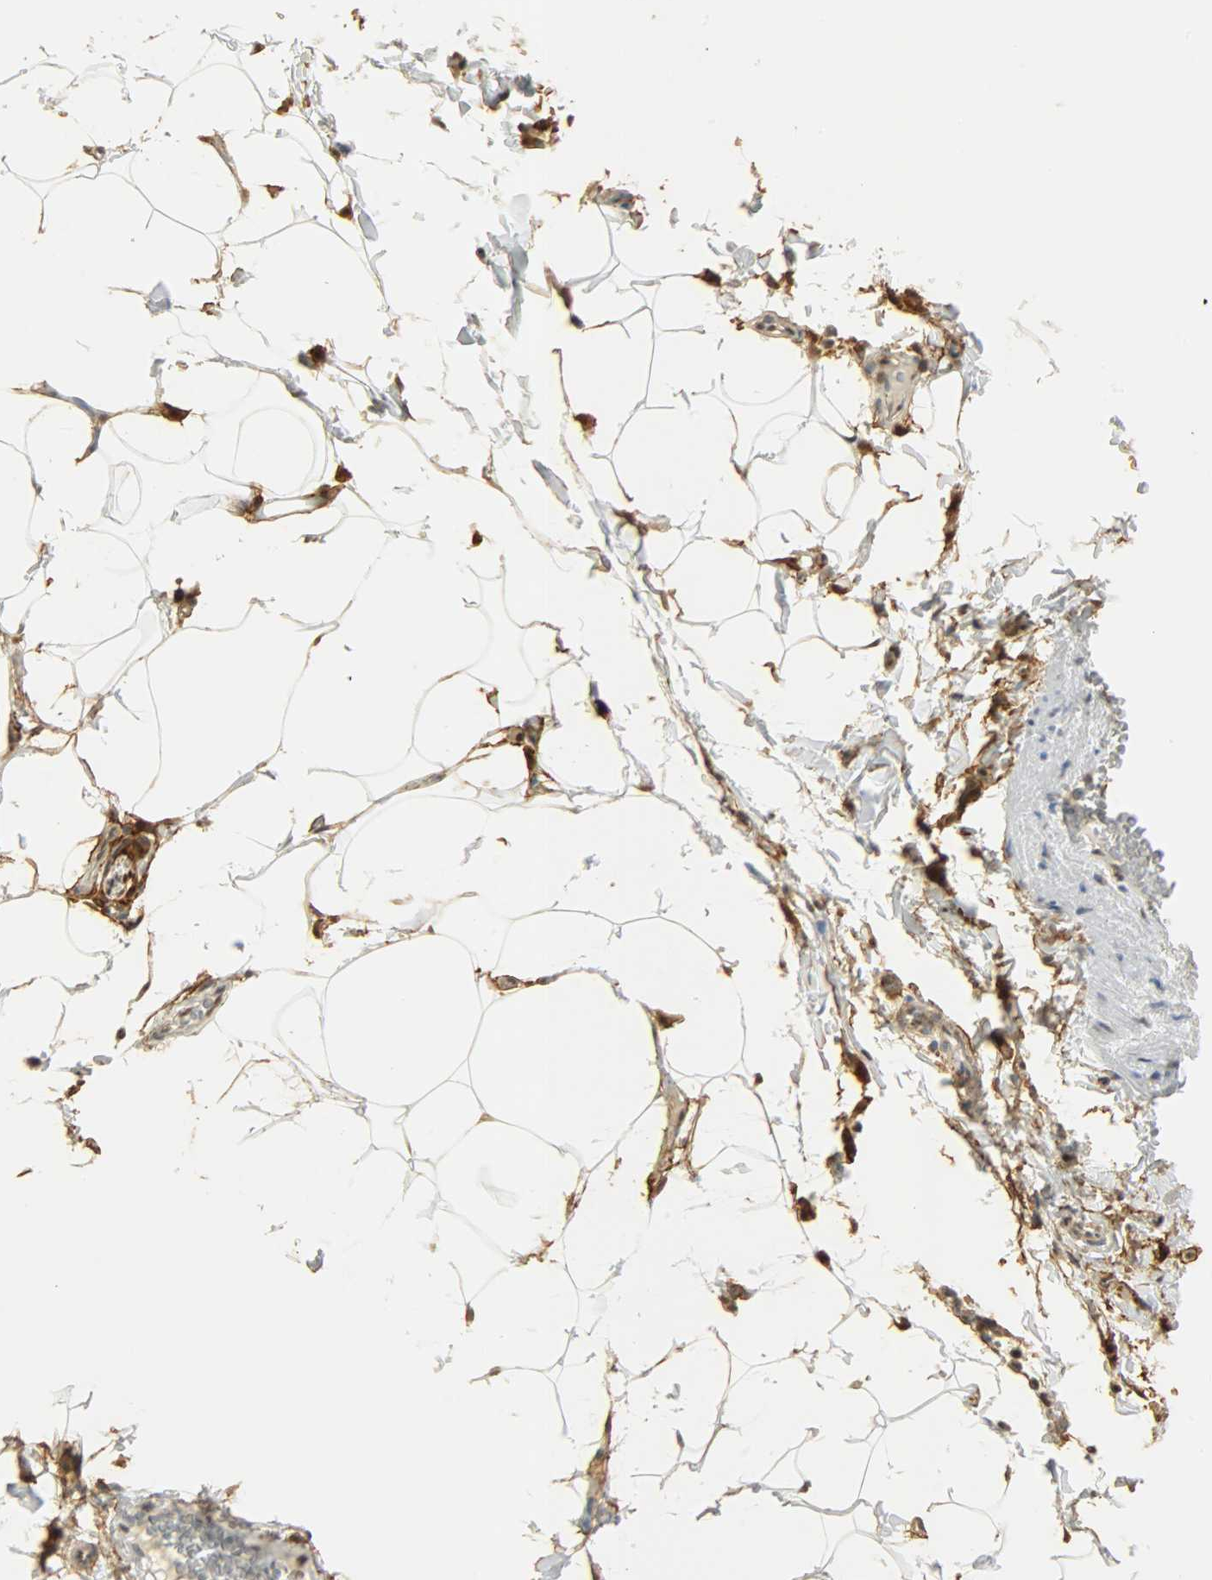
{"staining": {"intensity": "strong", "quantity": ">75%", "location": "nuclear"}, "tissue": "adipose tissue", "cell_type": "Adipocytes", "image_type": "normal", "snomed": [{"axis": "morphology", "description": "Normal tissue, NOS"}, {"axis": "topography", "description": "Vascular tissue"}], "caption": "This histopathology image displays benign adipose tissue stained with immunohistochemistry (IHC) to label a protein in brown. The nuclear of adipocytes show strong positivity for the protein. Nuclei are counter-stained blue.", "gene": "NGFR", "patient": {"sex": "male", "age": 41}}